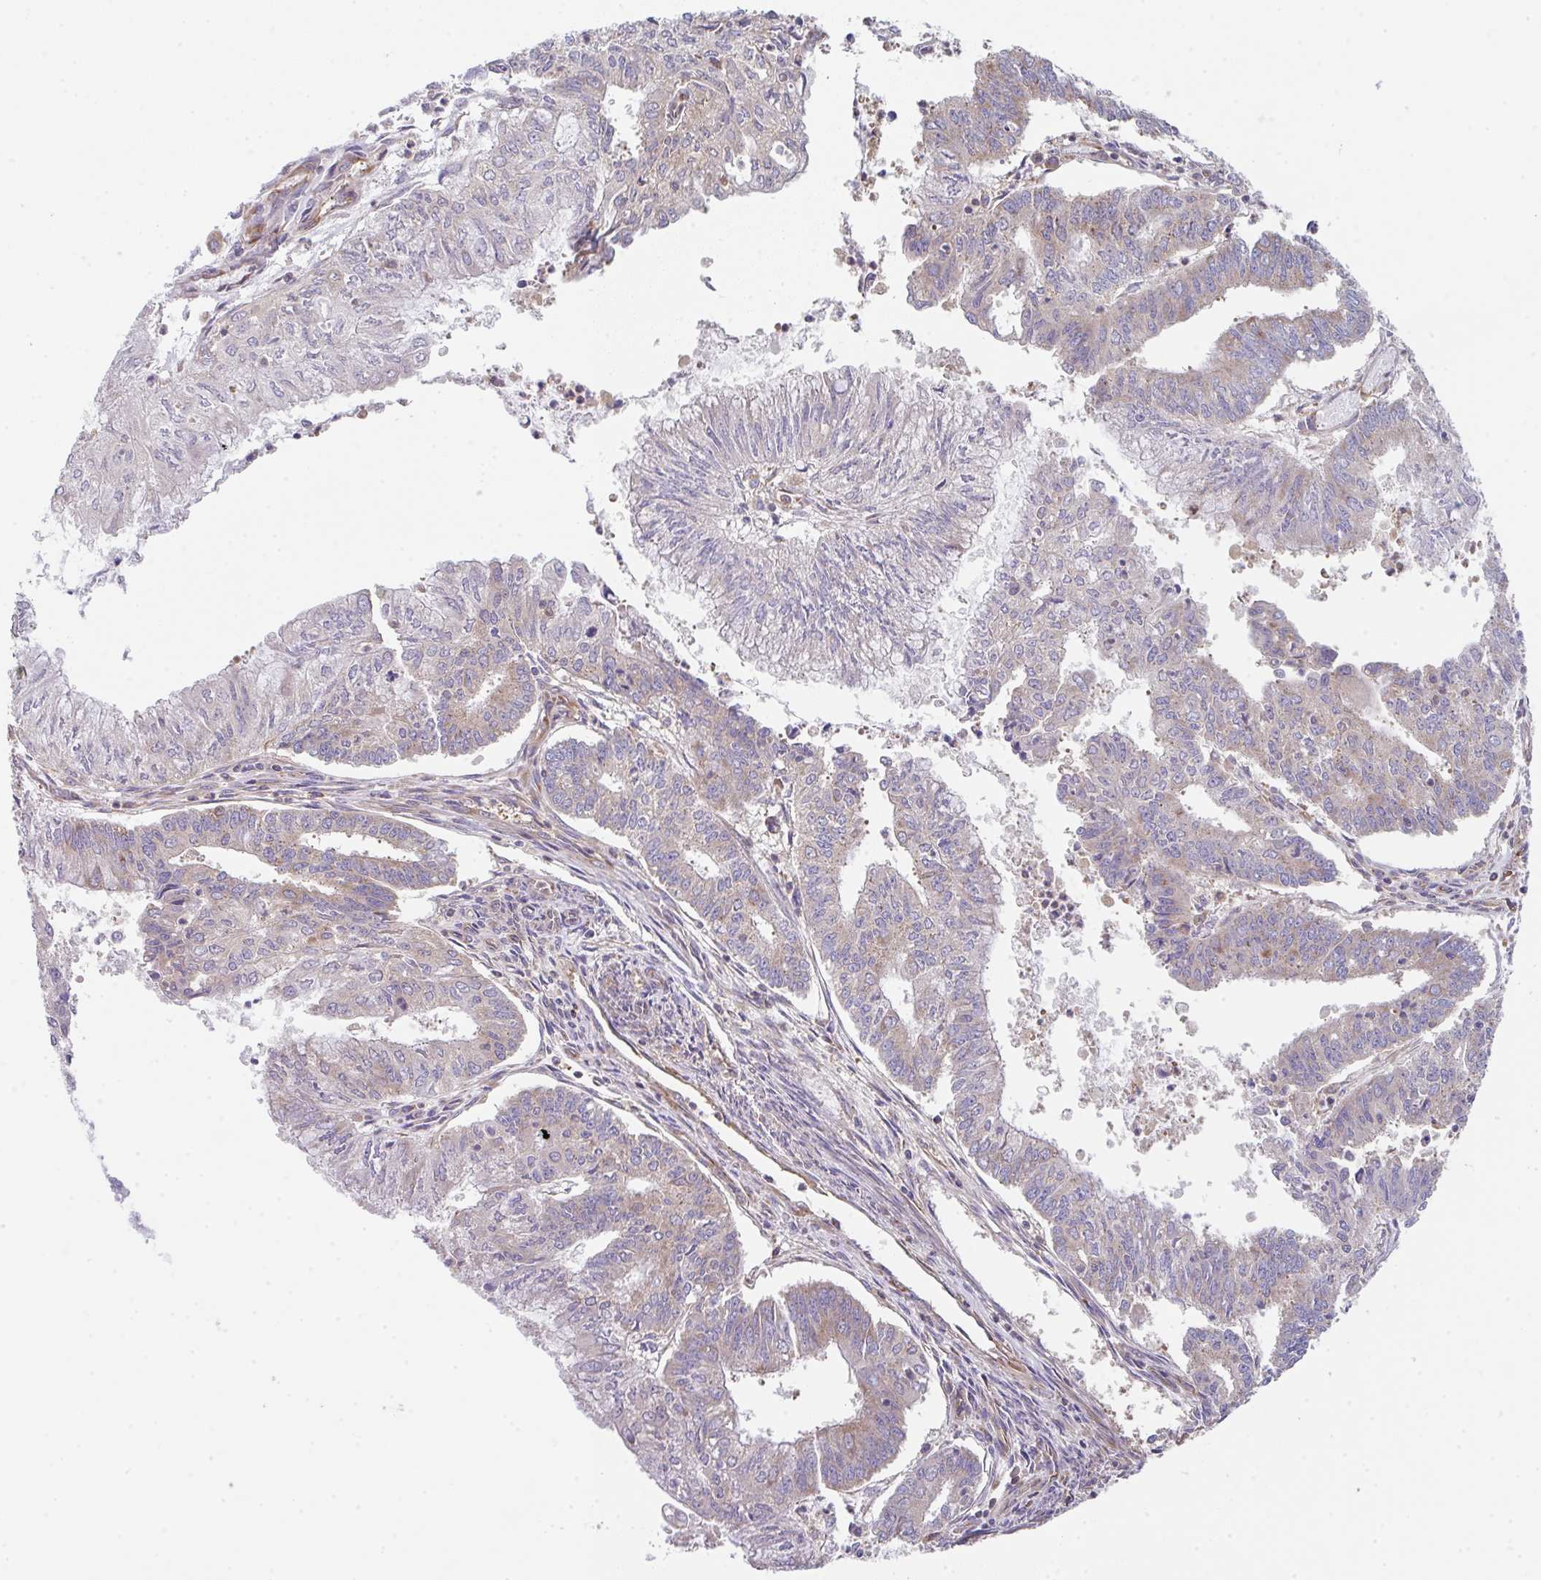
{"staining": {"intensity": "weak", "quantity": "25%-75%", "location": "cytoplasmic/membranous"}, "tissue": "endometrial cancer", "cell_type": "Tumor cells", "image_type": "cancer", "snomed": [{"axis": "morphology", "description": "Adenocarcinoma, NOS"}, {"axis": "topography", "description": "Endometrium"}], "caption": "The immunohistochemical stain shows weak cytoplasmic/membranous expression in tumor cells of endometrial adenocarcinoma tissue.", "gene": "TMEM229A", "patient": {"sex": "female", "age": 61}}